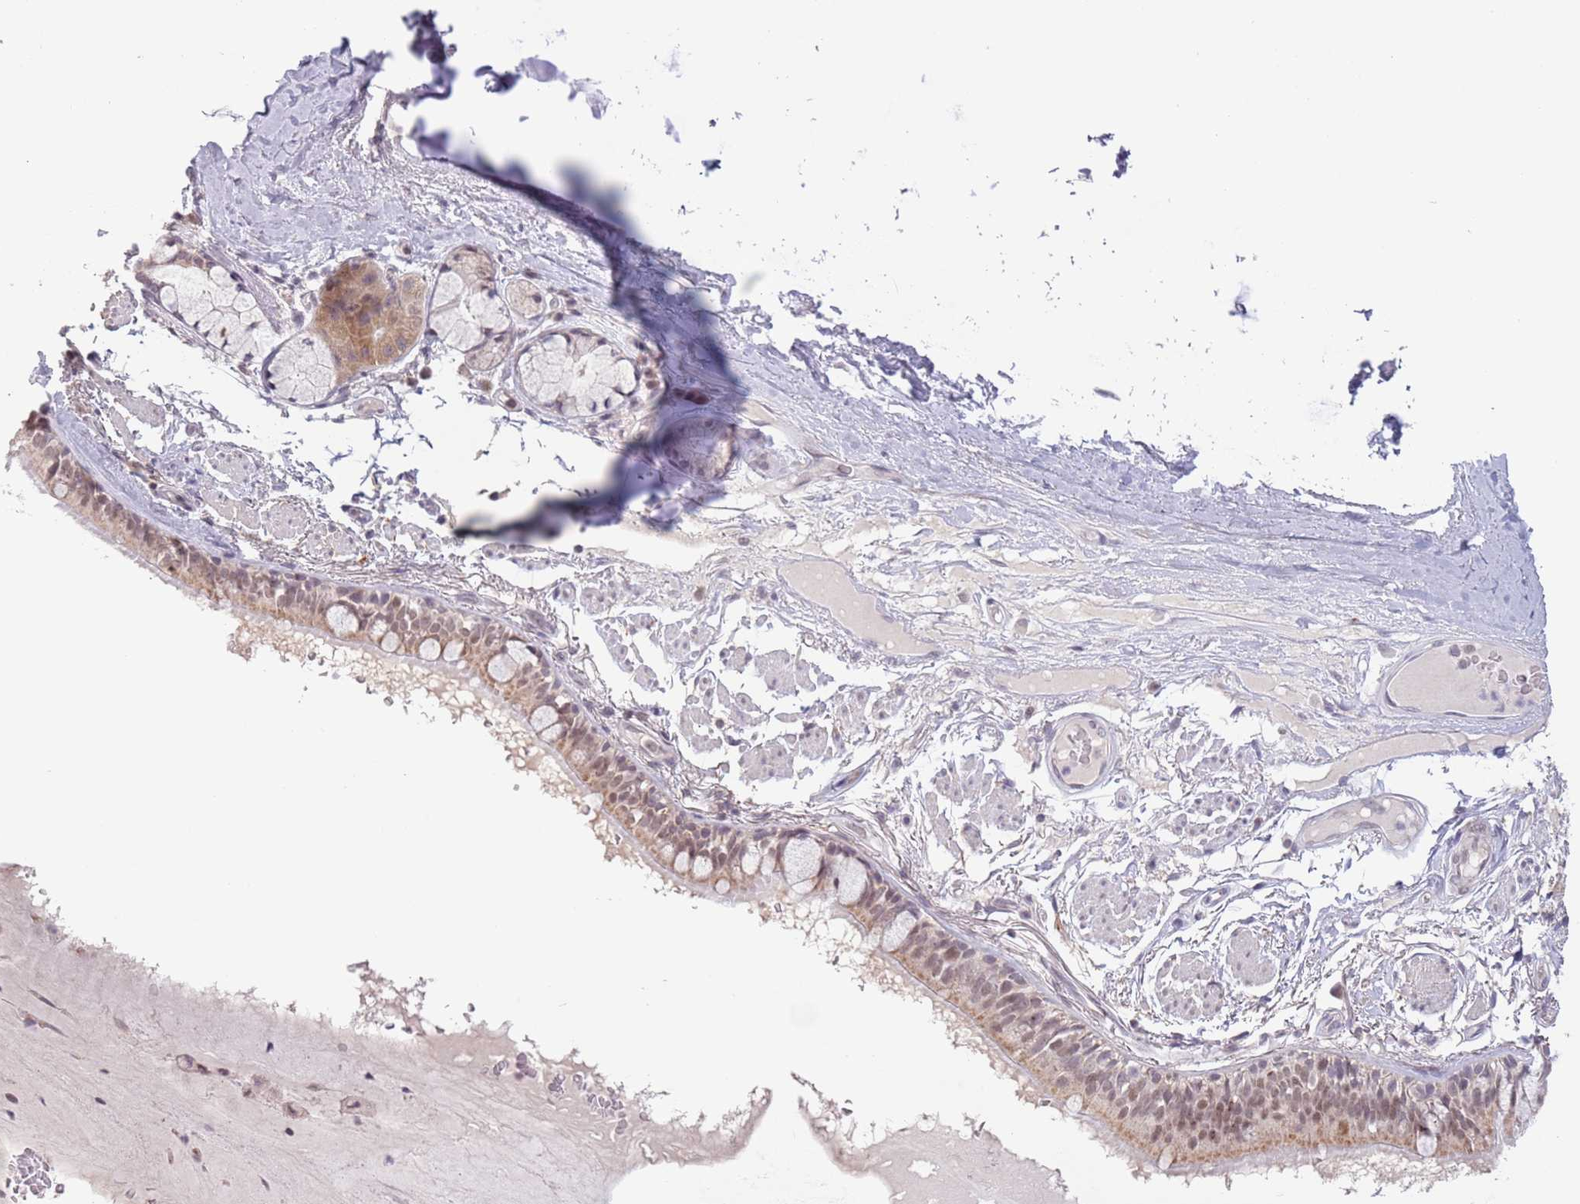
{"staining": {"intensity": "moderate", "quantity": "25%-75%", "location": "cytoplasmic/membranous,nuclear"}, "tissue": "bronchus", "cell_type": "Respiratory epithelial cells", "image_type": "normal", "snomed": [{"axis": "morphology", "description": "Normal tissue, NOS"}, {"axis": "topography", "description": "Bronchus"}], "caption": "Respiratory epithelial cells display medium levels of moderate cytoplasmic/membranous,nuclear expression in about 25%-75% of cells in benign human bronchus.", "gene": "MRPL34", "patient": {"sex": "male", "age": 70}}